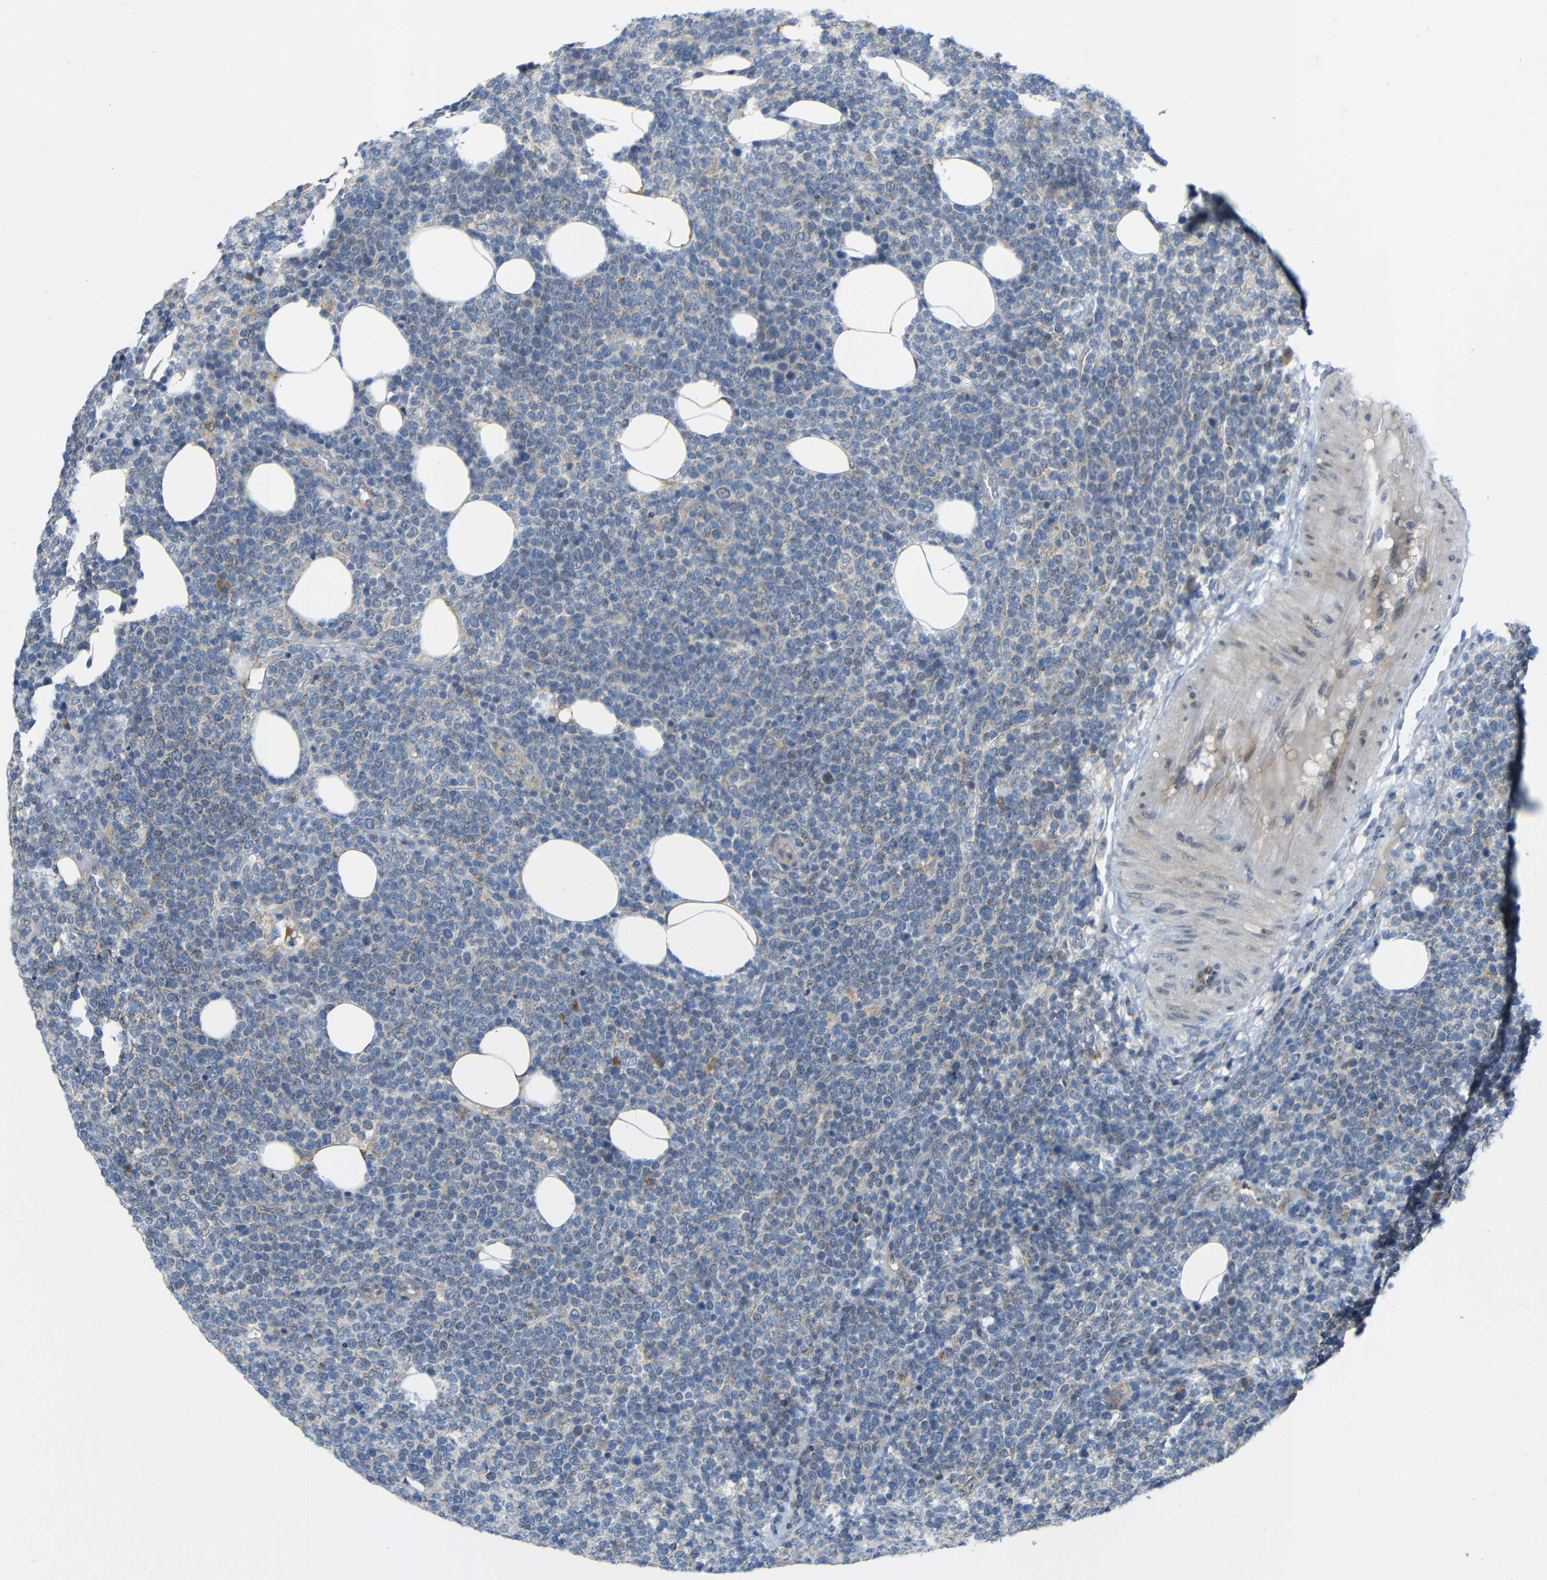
{"staining": {"intensity": "negative", "quantity": "none", "location": "none"}, "tissue": "lymphoma", "cell_type": "Tumor cells", "image_type": "cancer", "snomed": [{"axis": "morphology", "description": "Malignant lymphoma, non-Hodgkin's type, High grade"}, {"axis": "topography", "description": "Lymph node"}], "caption": "DAB immunohistochemical staining of human lymphoma exhibits no significant staining in tumor cells. Brightfield microscopy of IHC stained with DAB (3,3'-diaminobenzidine) (brown) and hematoxylin (blue), captured at high magnification.", "gene": "TMEM25", "patient": {"sex": "male", "age": 61}}